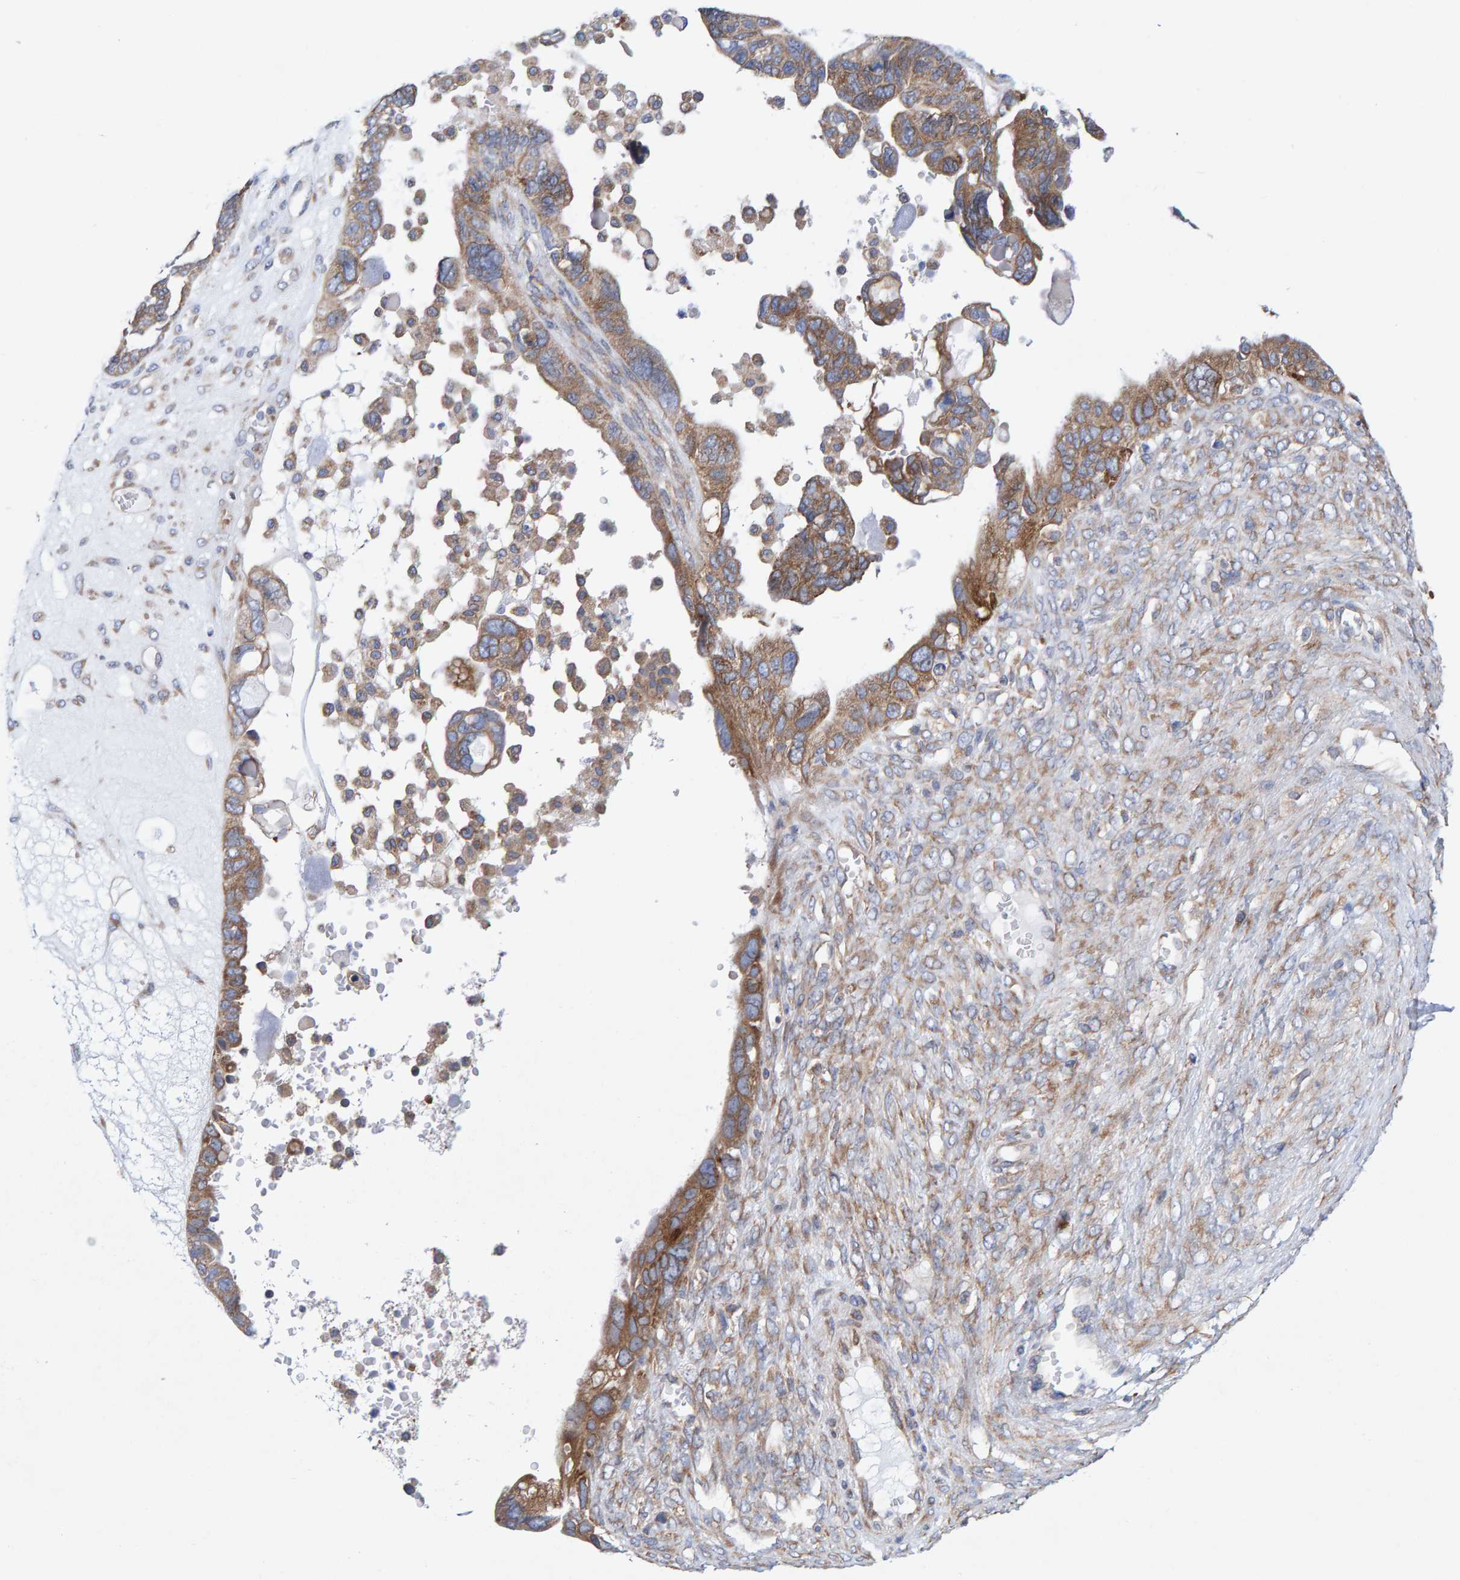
{"staining": {"intensity": "moderate", "quantity": ">75%", "location": "cytoplasmic/membranous"}, "tissue": "ovarian cancer", "cell_type": "Tumor cells", "image_type": "cancer", "snomed": [{"axis": "morphology", "description": "Cystadenocarcinoma, serous, NOS"}, {"axis": "topography", "description": "Ovary"}], "caption": "Immunohistochemistry of human ovarian serous cystadenocarcinoma reveals medium levels of moderate cytoplasmic/membranous staining in about >75% of tumor cells. (DAB IHC with brightfield microscopy, high magnification).", "gene": "CDK5RAP3", "patient": {"sex": "female", "age": 79}}